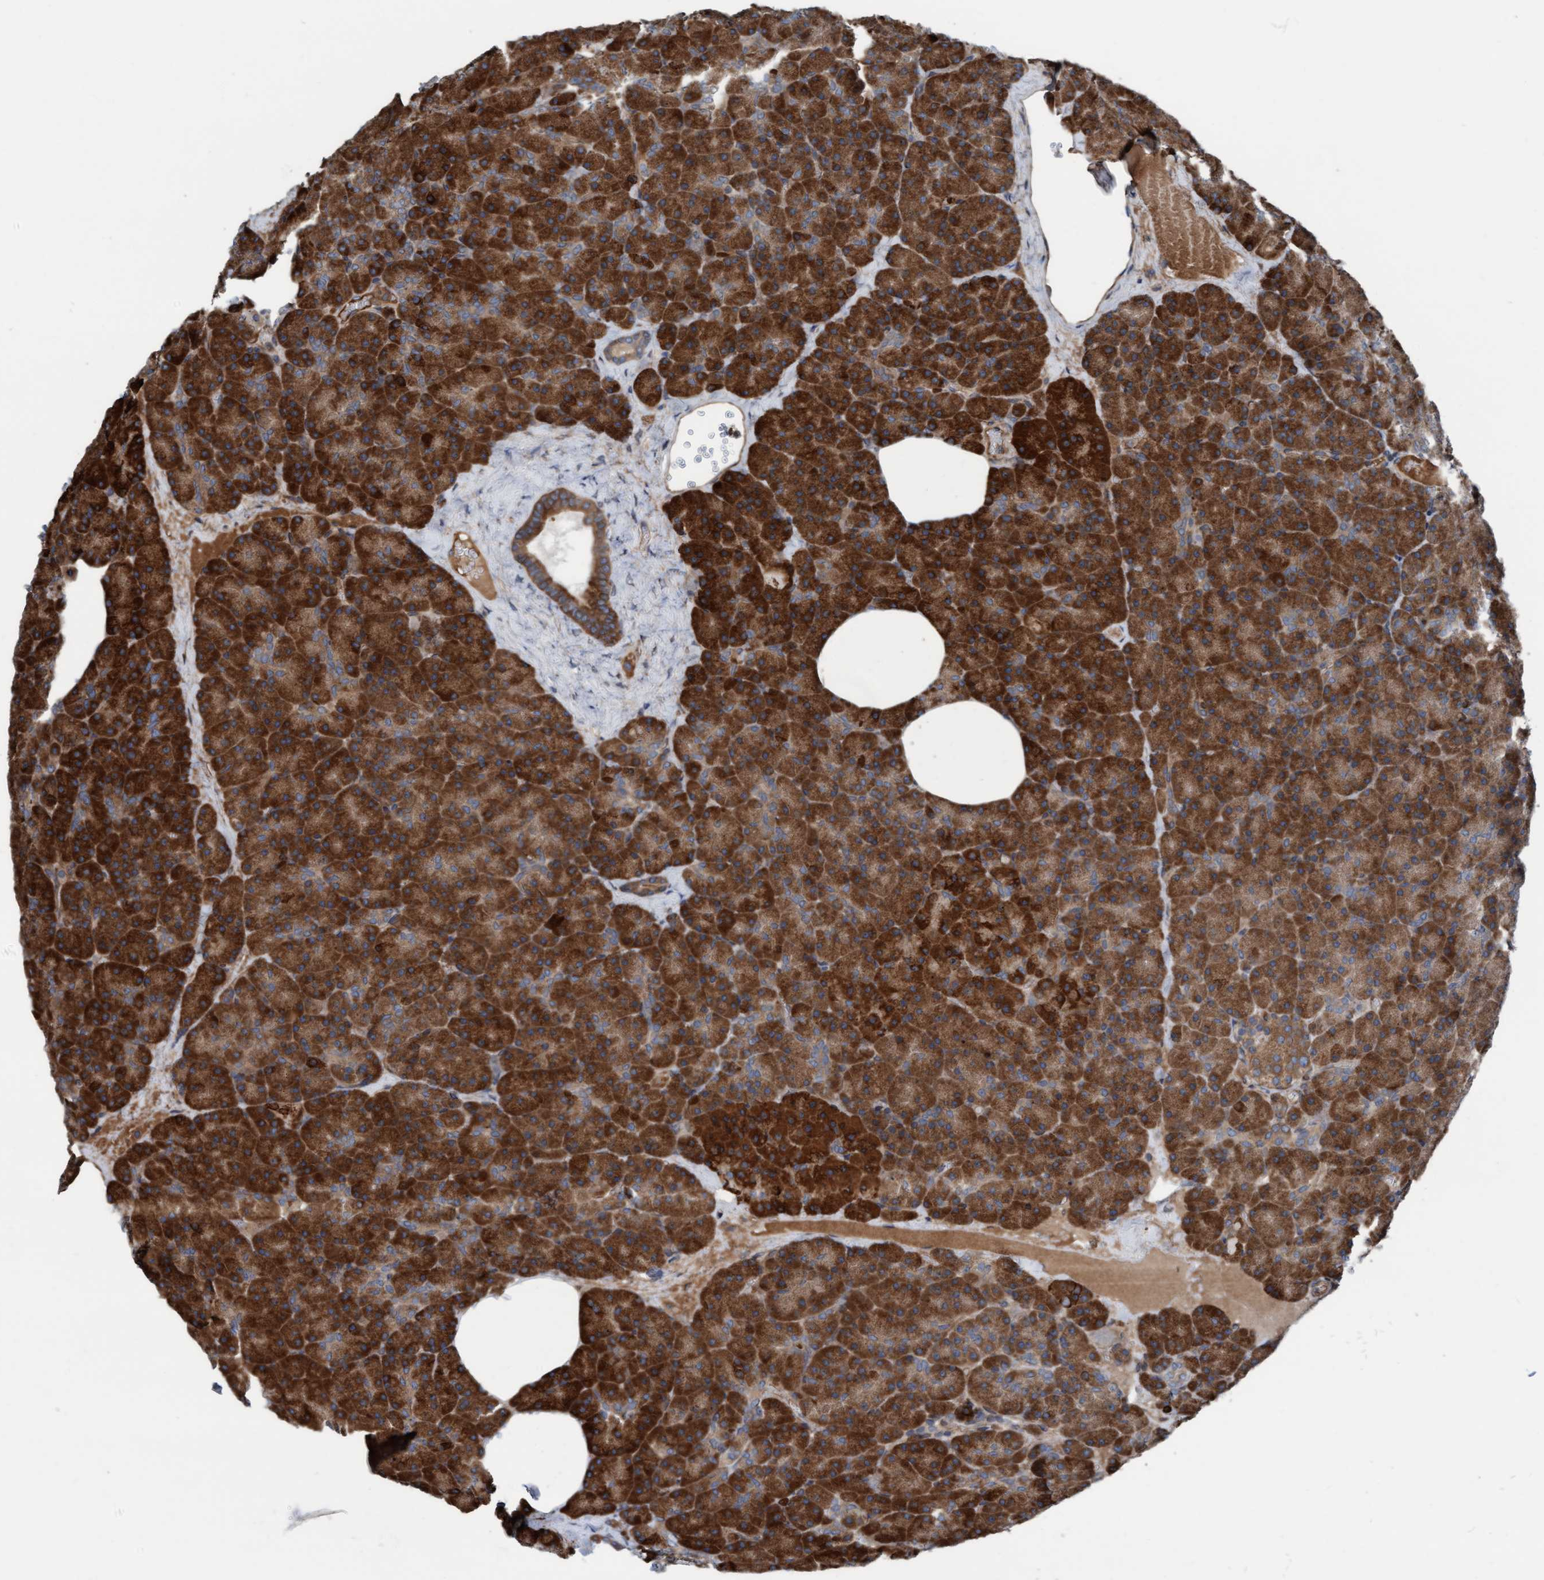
{"staining": {"intensity": "strong", "quantity": ">75%", "location": "cytoplasmic/membranous"}, "tissue": "pancreas", "cell_type": "Exocrine glandular cells", "image_type": "normal", "snomed": [{"axis": "morphology", "description": "Normal tissue, NOS"}, {"axis": "morphology", "description": "Carcinoid, malignant, NOS"}, {"axis": "topography", "description": "Pancreas"}], "caption": "Benign pancreas demonstrates strong cytoplasmic/membranous staining in about >75% of exocrine glandular cells, visualized by immunohistochemistry.", "gene": "RAP1GAP2", "patient": {"sex": "female", "age": 35}}